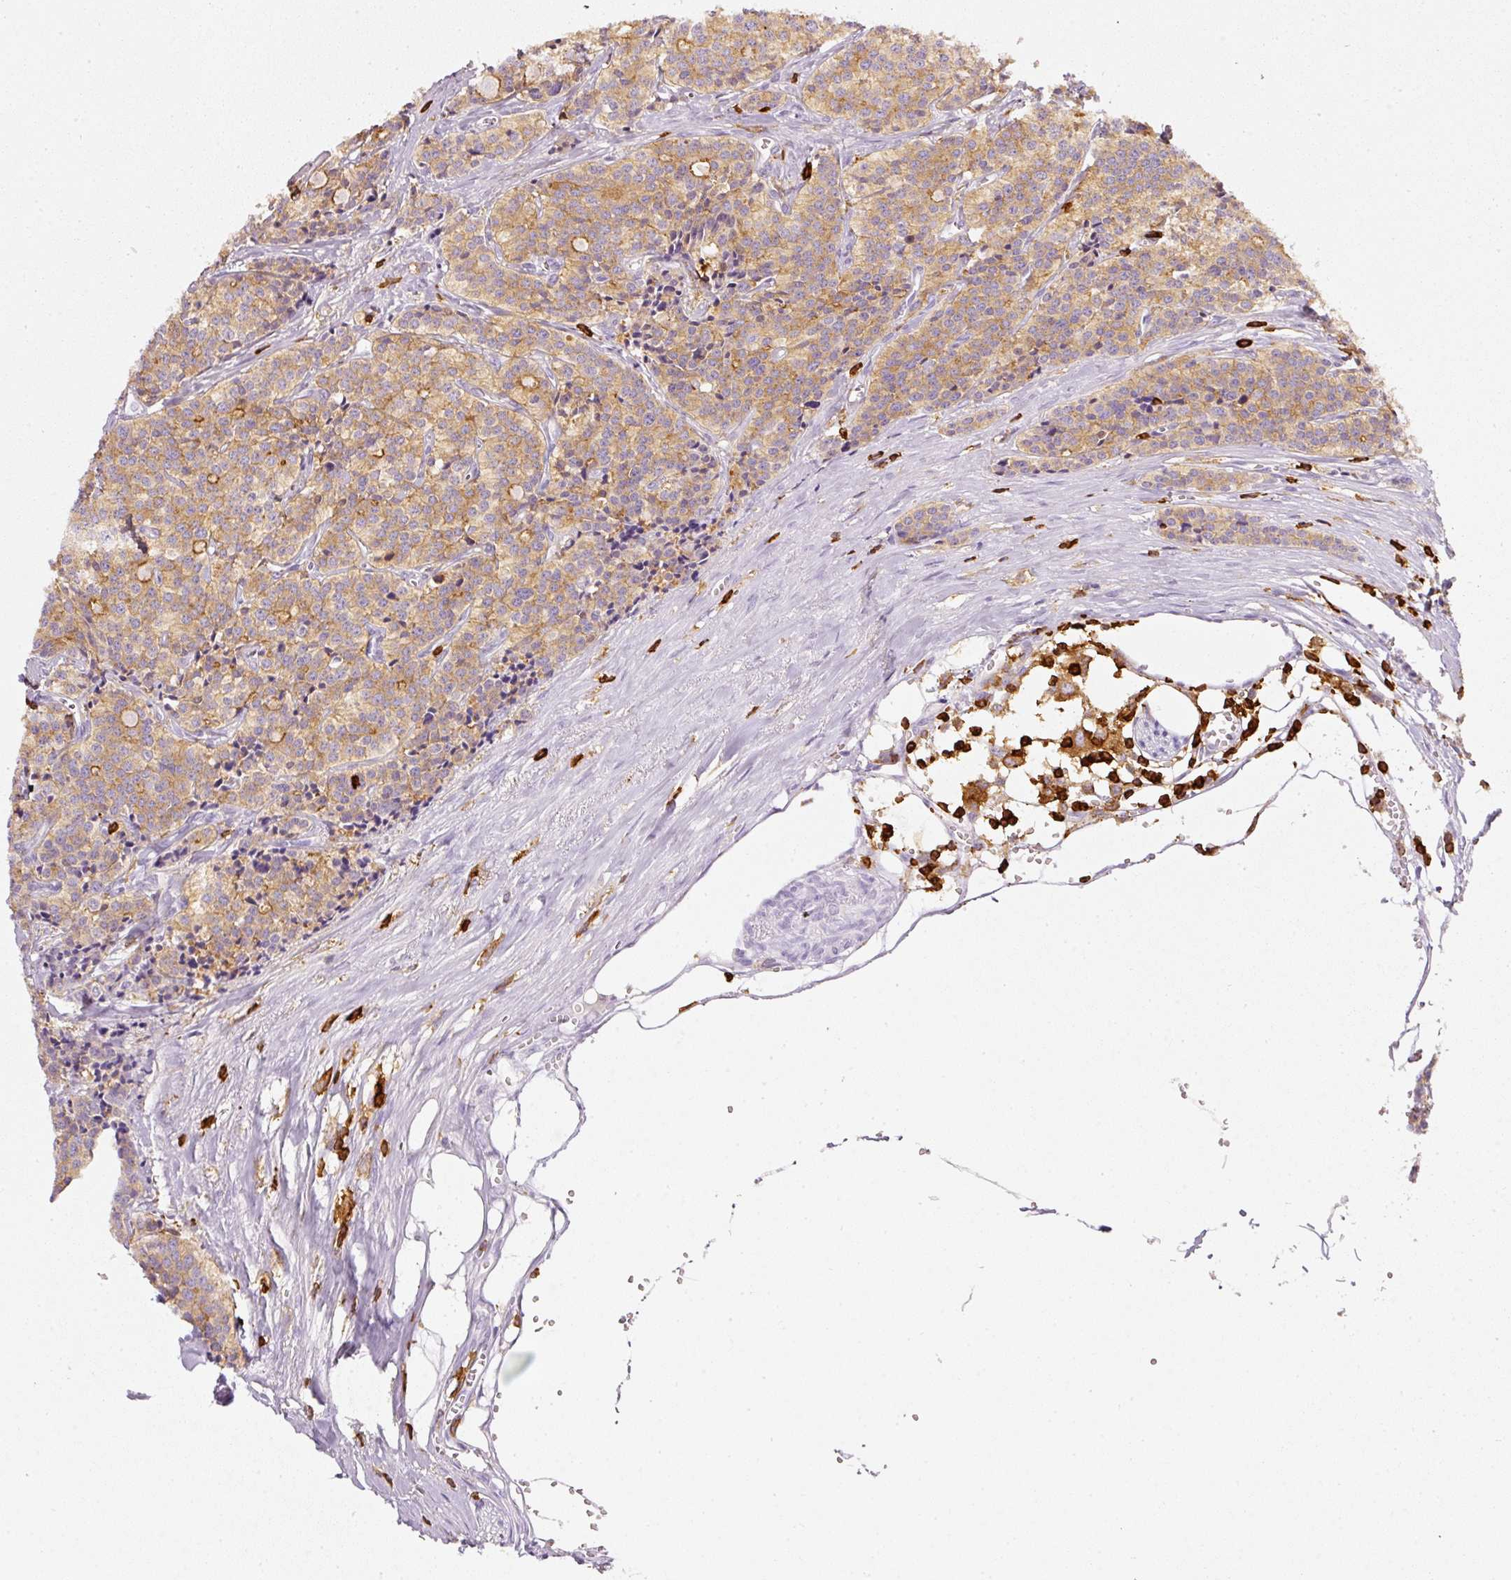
{"staining": {"intensity": "moderate", "quantity": ">75%", "location": "cytoplasmic/membranous"}, "tissue": "carcinoid", "cell_type": "Tumor cells", "image_type": "cancer", "snomed": [{"axis": "morphology", "description": "Carcinoid, malignant, NOS"}, {"axis": "topography", "description": "Small intestine"}], "caption": "Human carcinoid stained for a protein (brown) demonstrates moderate cytoplasmic/membranous positive positivity in approximately >75% of tumor cells.", "gene": "EVL", "patient": {"sex": "male", "age": 63}}